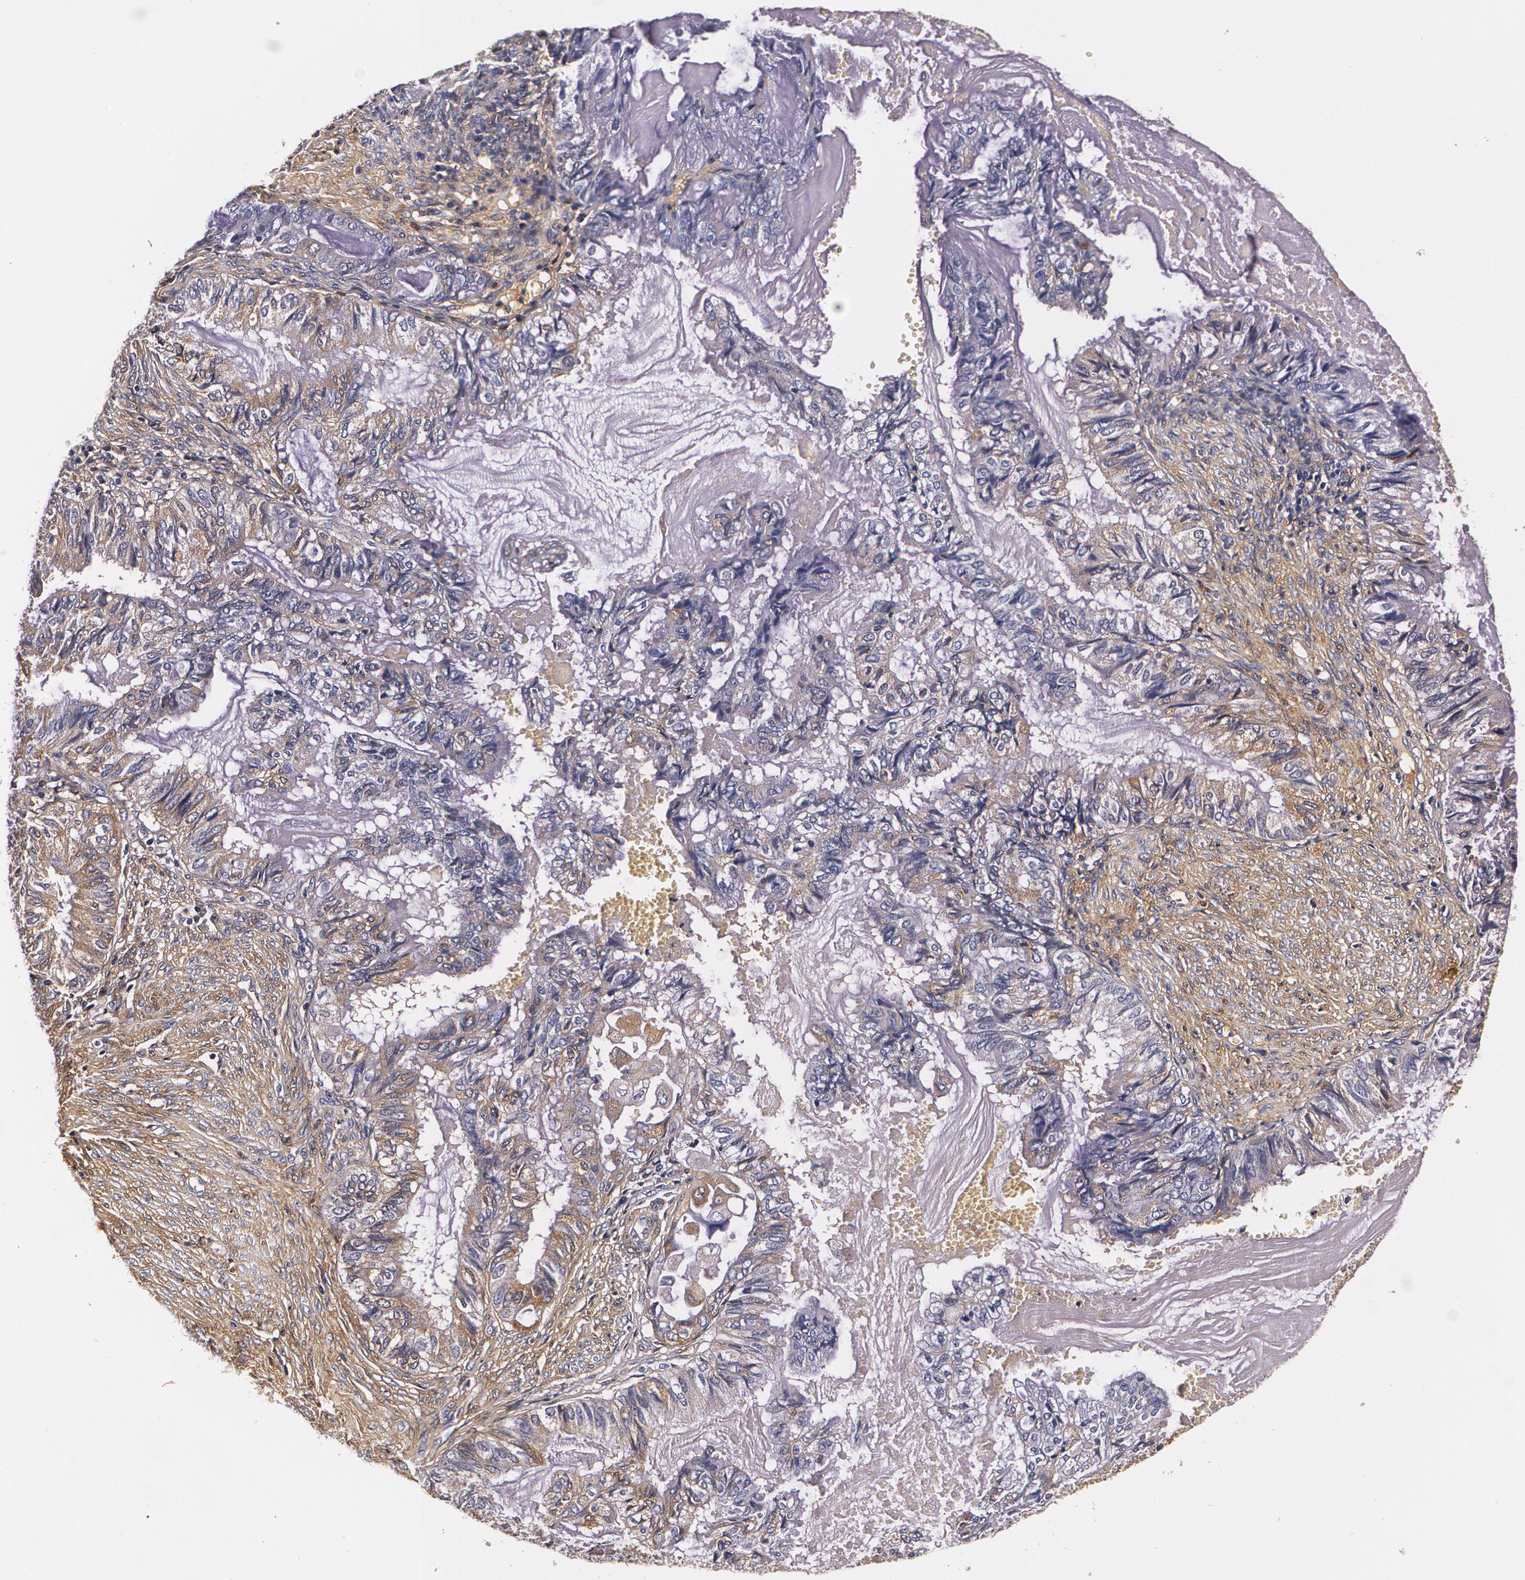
{"staining": {"intensity": "negative", "quantity": "none", "location": "none"}, "tissue": "endometrial cancer", "cell_type": "Tumor cells", "image_type": "cancer", "snomed": [{"axis": "morphology", "description": "Adenocarcinoma, NOS"}, {"axis": "topography", "description": "Endometrium"}], "caption": "This is an immunohistochemistry (IHC) micrograph of human endometrial cancer (adenocarcinoma). There is no positivity in tumor cells.", "gene": "TTR", "patient": {"sex": "female", "age": 86}}